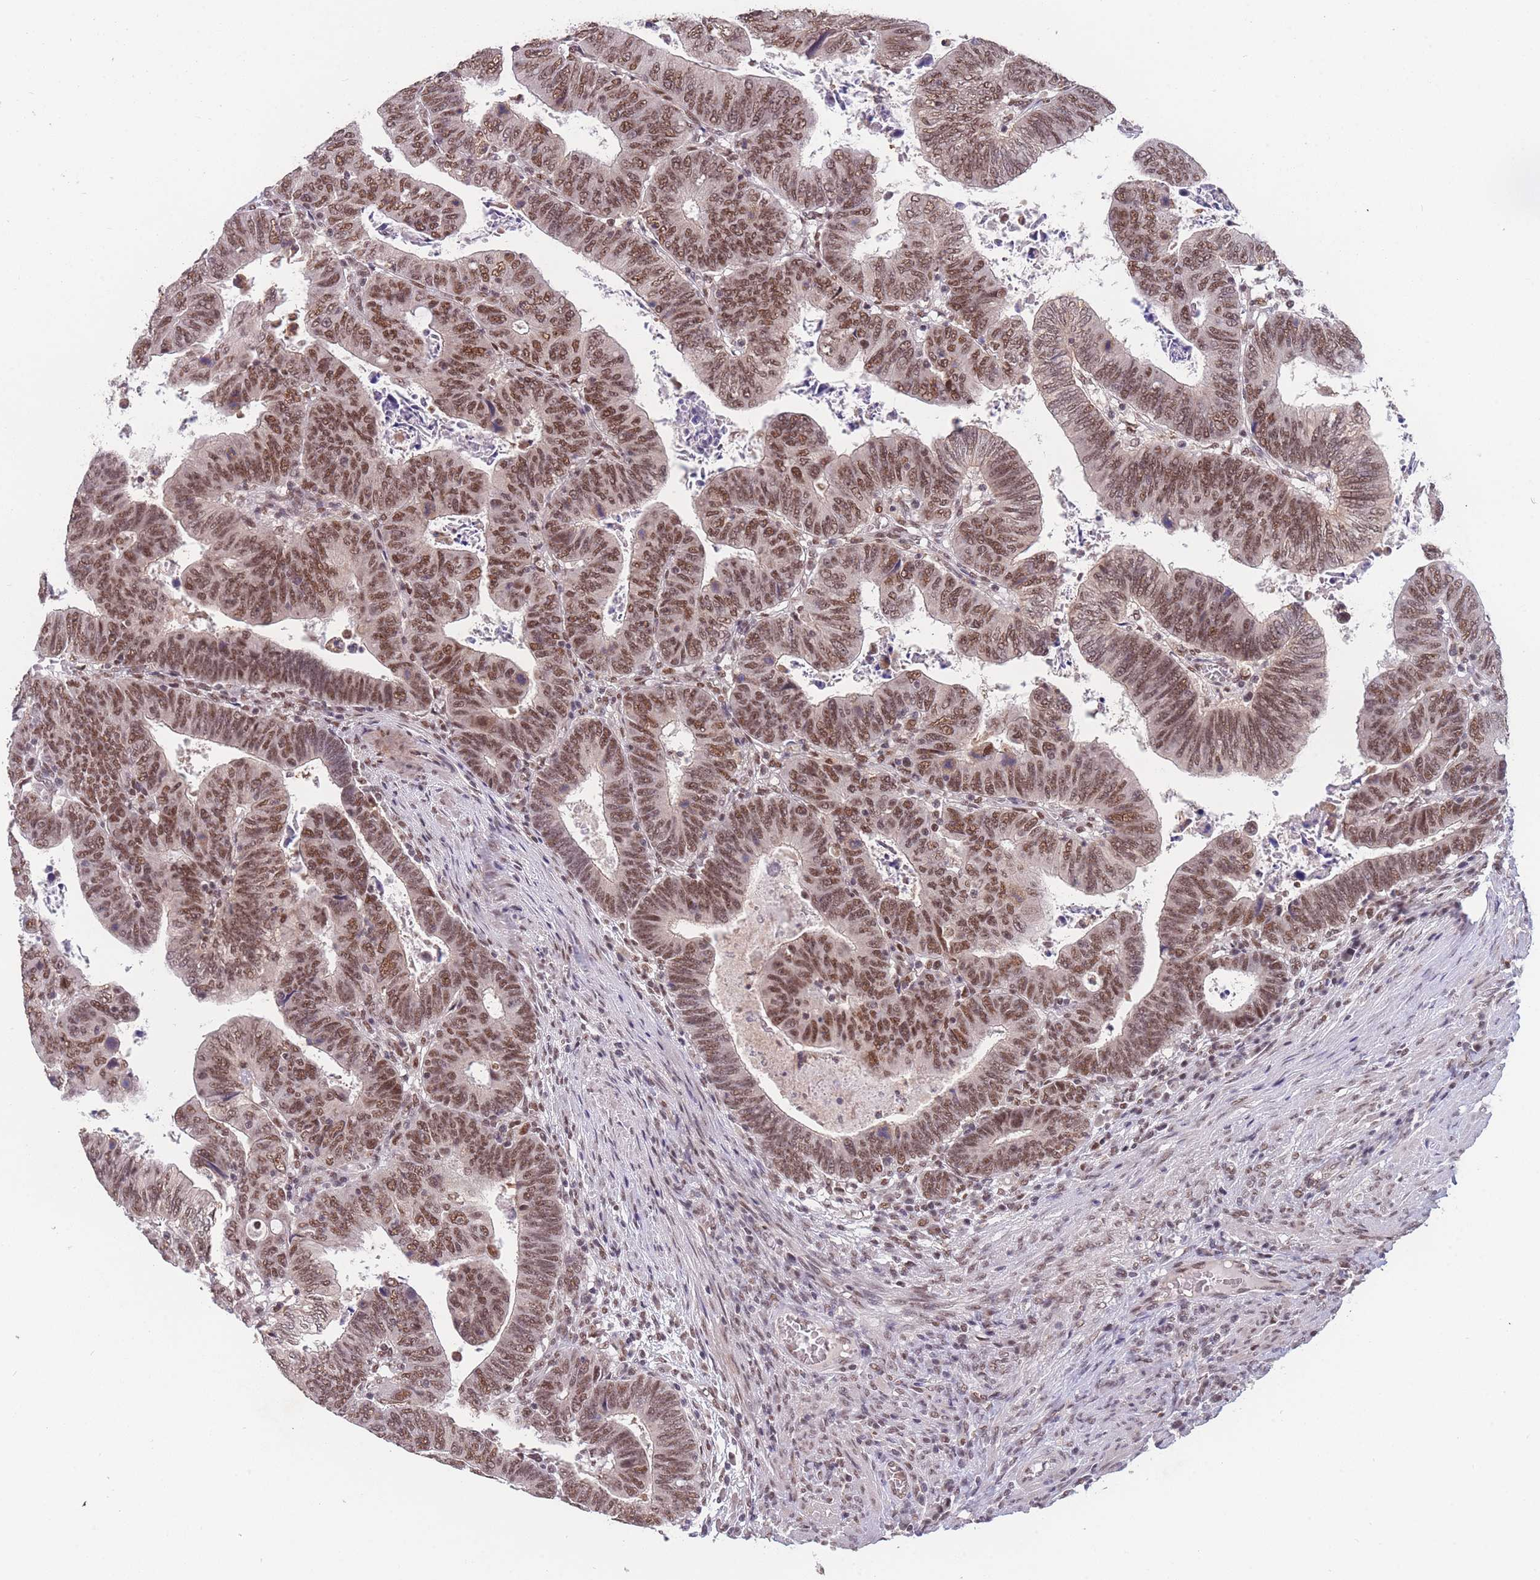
{"staining": {"intensity": "moderate", "quantity": ">75%", "location": "nuclear"}, "tissue": "colorectal cancer", "cell_type": "Tumor cells", "image_type": "cancer", "snomed": [{"axis": "morphology", "description": "Normal tissue, NOS"}, {"axis": "morphology", "description": "Adenocarcinoma, NOS"}, {"axis": "topography", "description": "Rectum"}], "caption": "The photomicrograph shows a brown stain indicating the presence of a protein in the nuclear of tumor cells in colorectal adenocarcinoma.", "gene": "SNRPA1", "patient": {"sex": "female", "age": 65}}